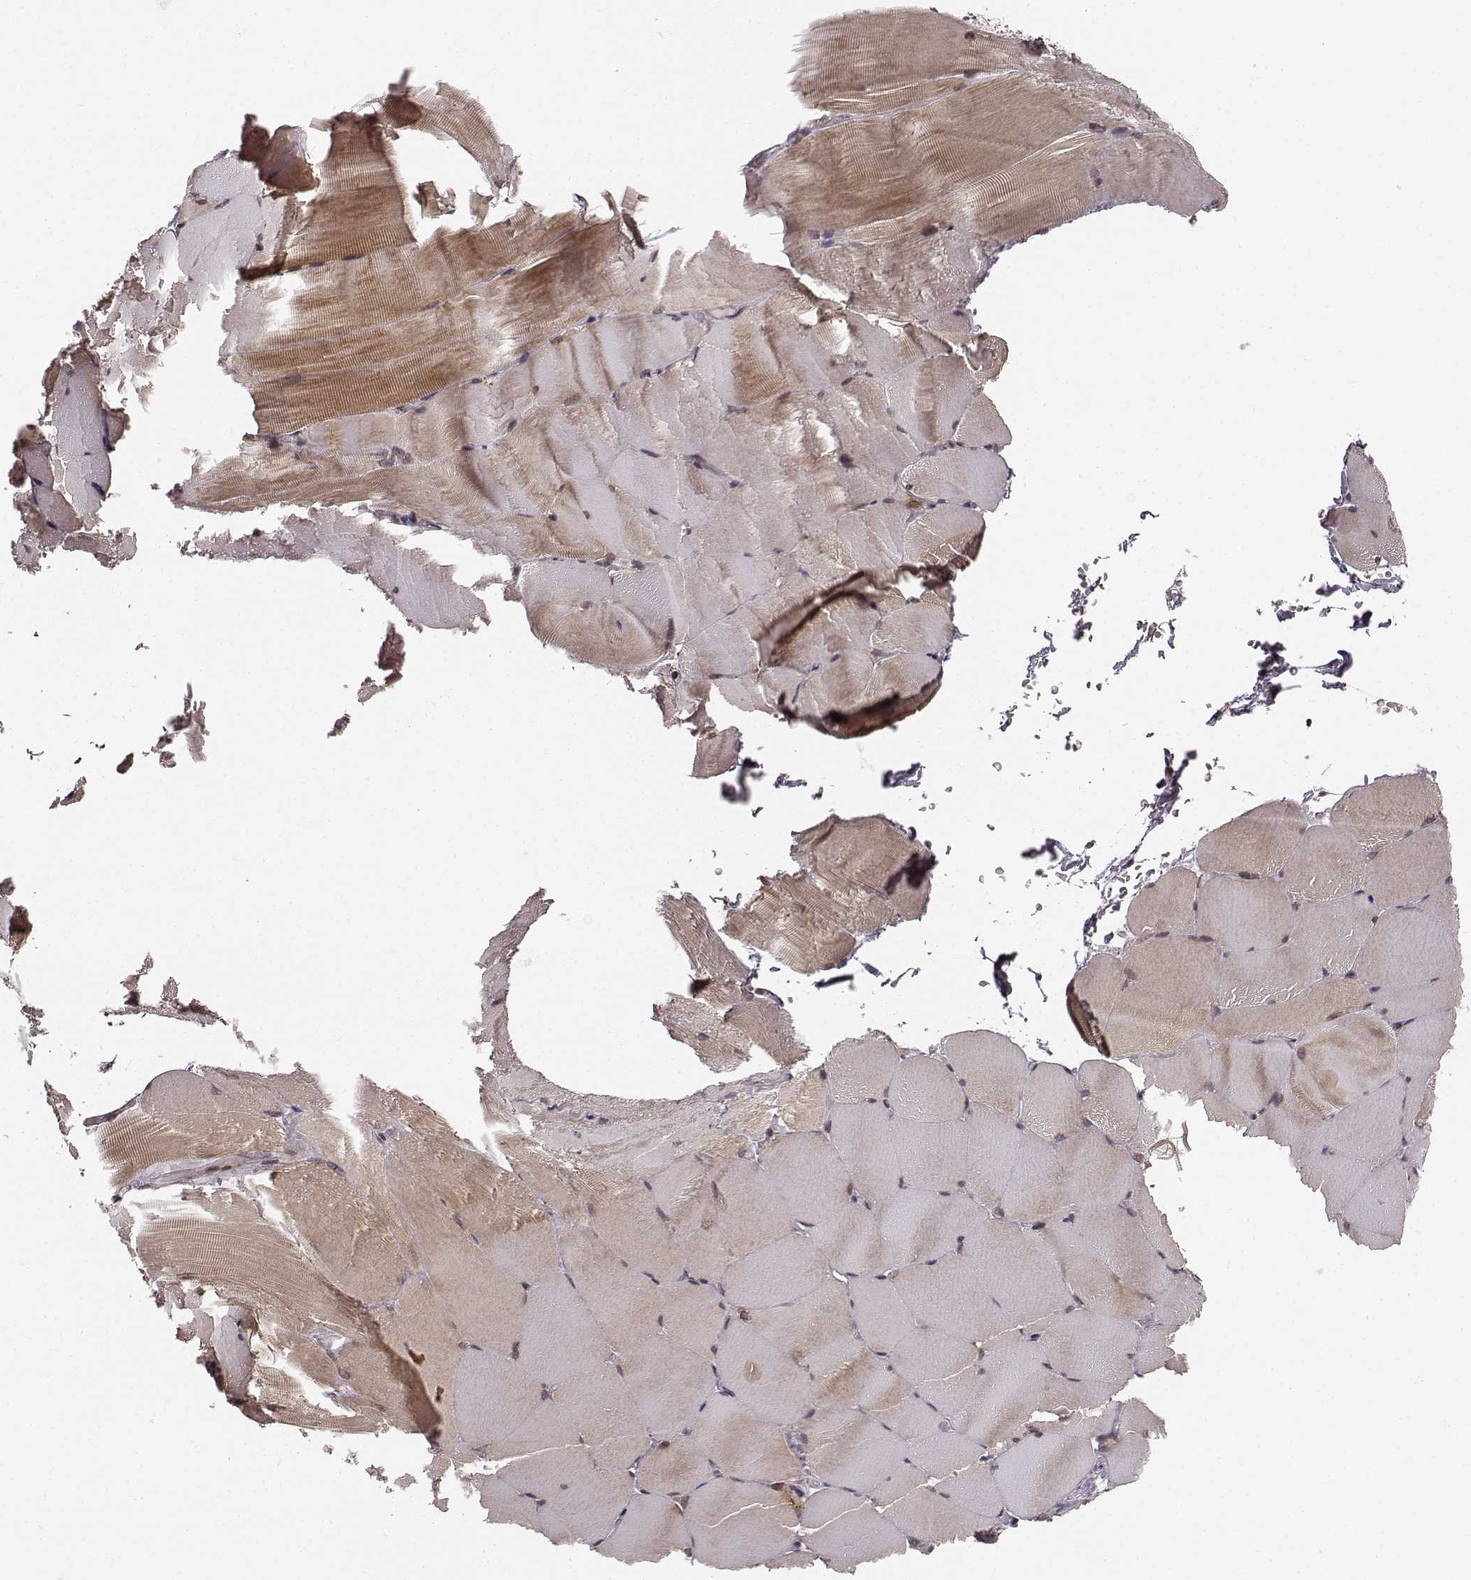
{"staining": {"intensity": "weak", "quantity": ">75%", "location": "cytoplasmic/membranous"}, "tissue": "skeletal muscle", "cell_type": "Myocytes", "image_type": "normal", "snomed": [{"axis": "morphology", "description": "Normal tissue, NOS"}, {"axis": "topography", "description": "Skeletal muscle"}], "caption": "Immunohistochemistry (IHC) (DAB) staining of benign human skeletal muscle exhibits weak cytoplasmic/membranous protein staining in approximately >75% of myocytes.", "gene": "TMEM14A", "patient": {"sex": "female", "age": 37}}